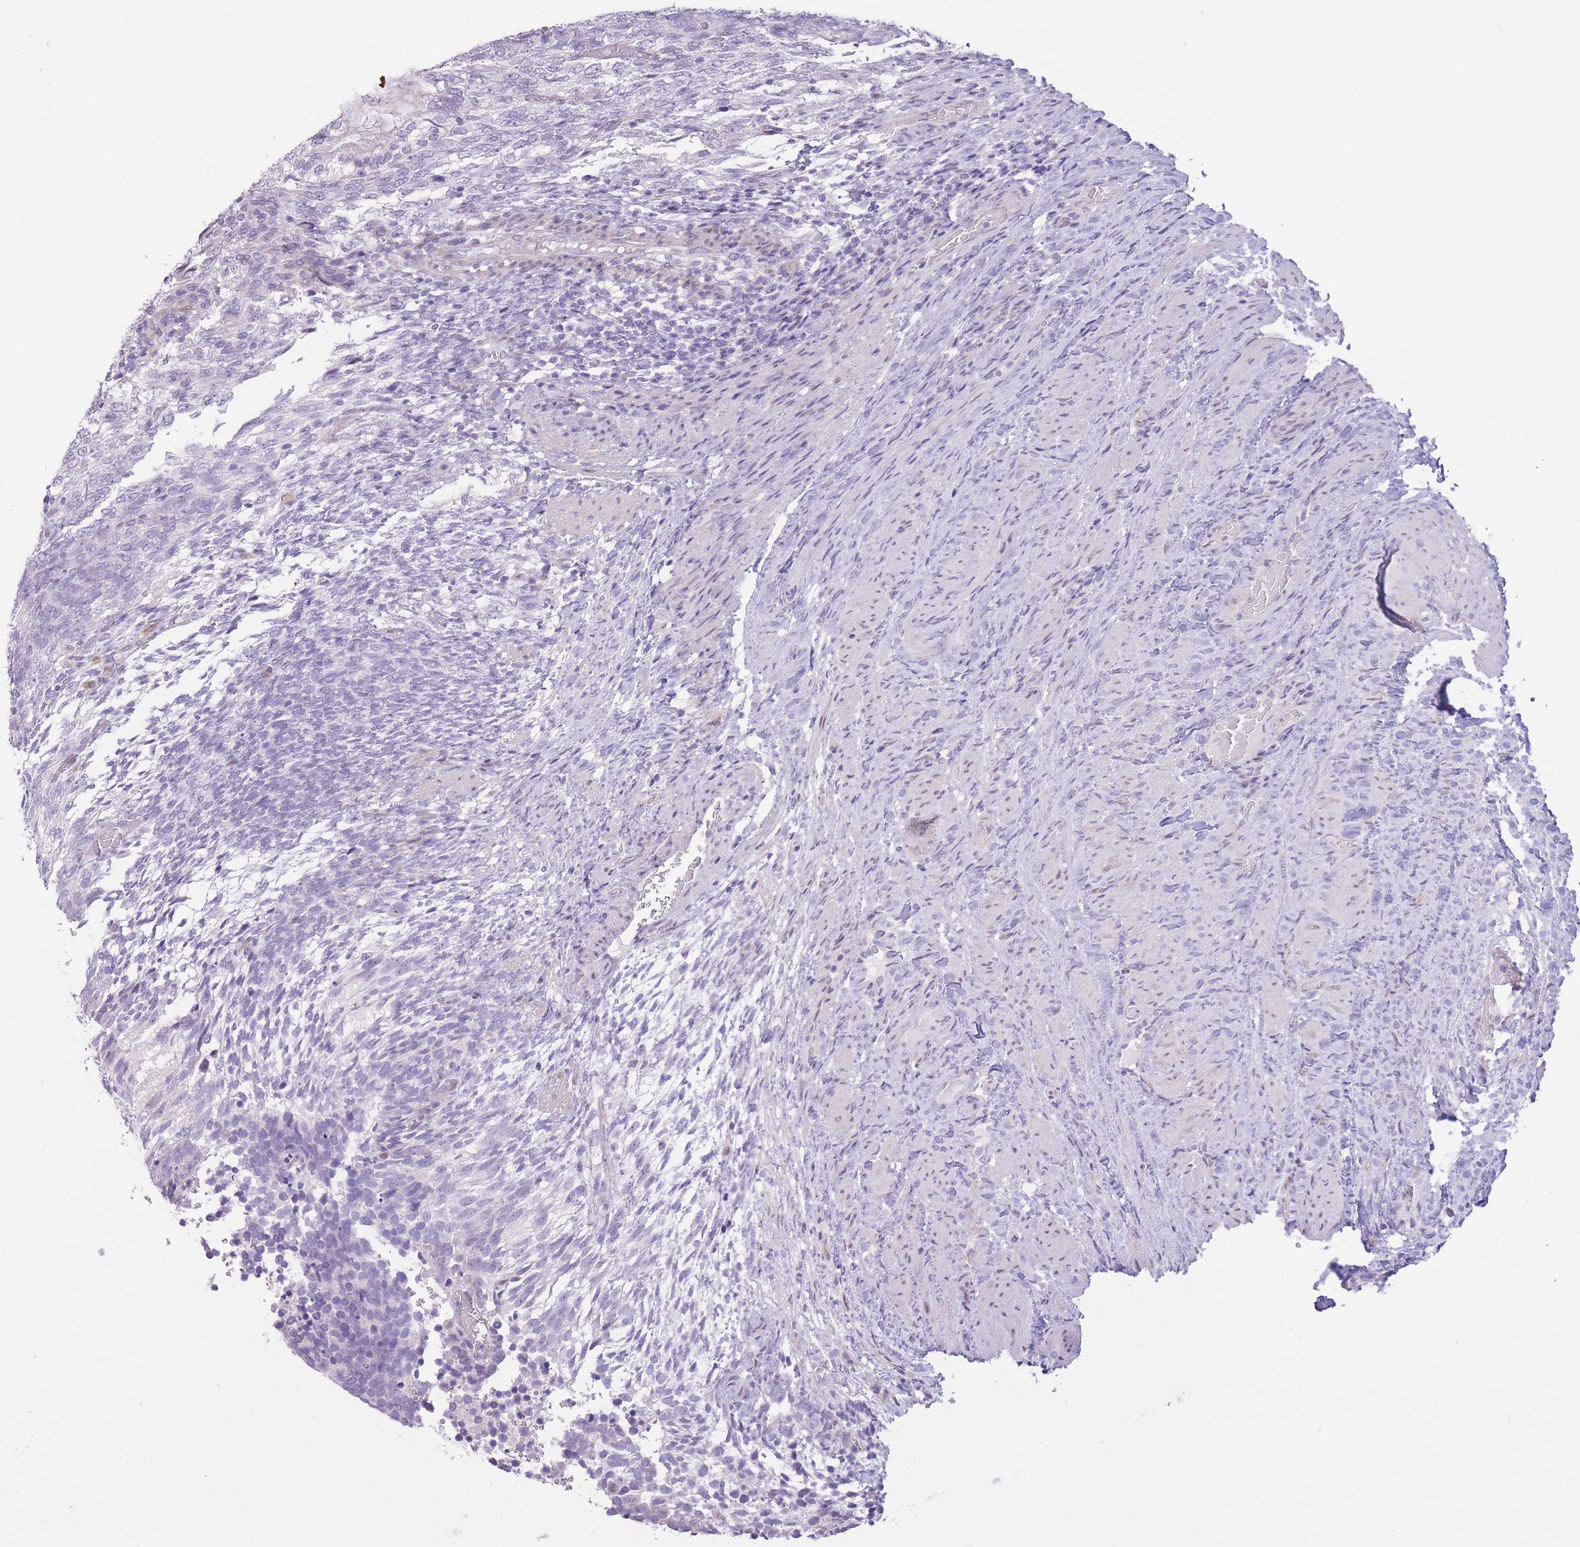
{"staining": {"intensity": "negative", "quantity": "none", "location": "none"}, "tissue": "testis cancer", "cell_type": "Tumor cells", "image_type": "cancer", "snomed": [{"axis": "morphology", "description": "Carcinoma, Embryonal, NOS"}, {"axis": "topography", "description": "Testis"}], "caption": "Testis embryonal carcinoma stained for a protein using IHC exhibits no staining tumor cells.", "gene": "WDR70", "patient": {"sex": "male", "age": 23}}